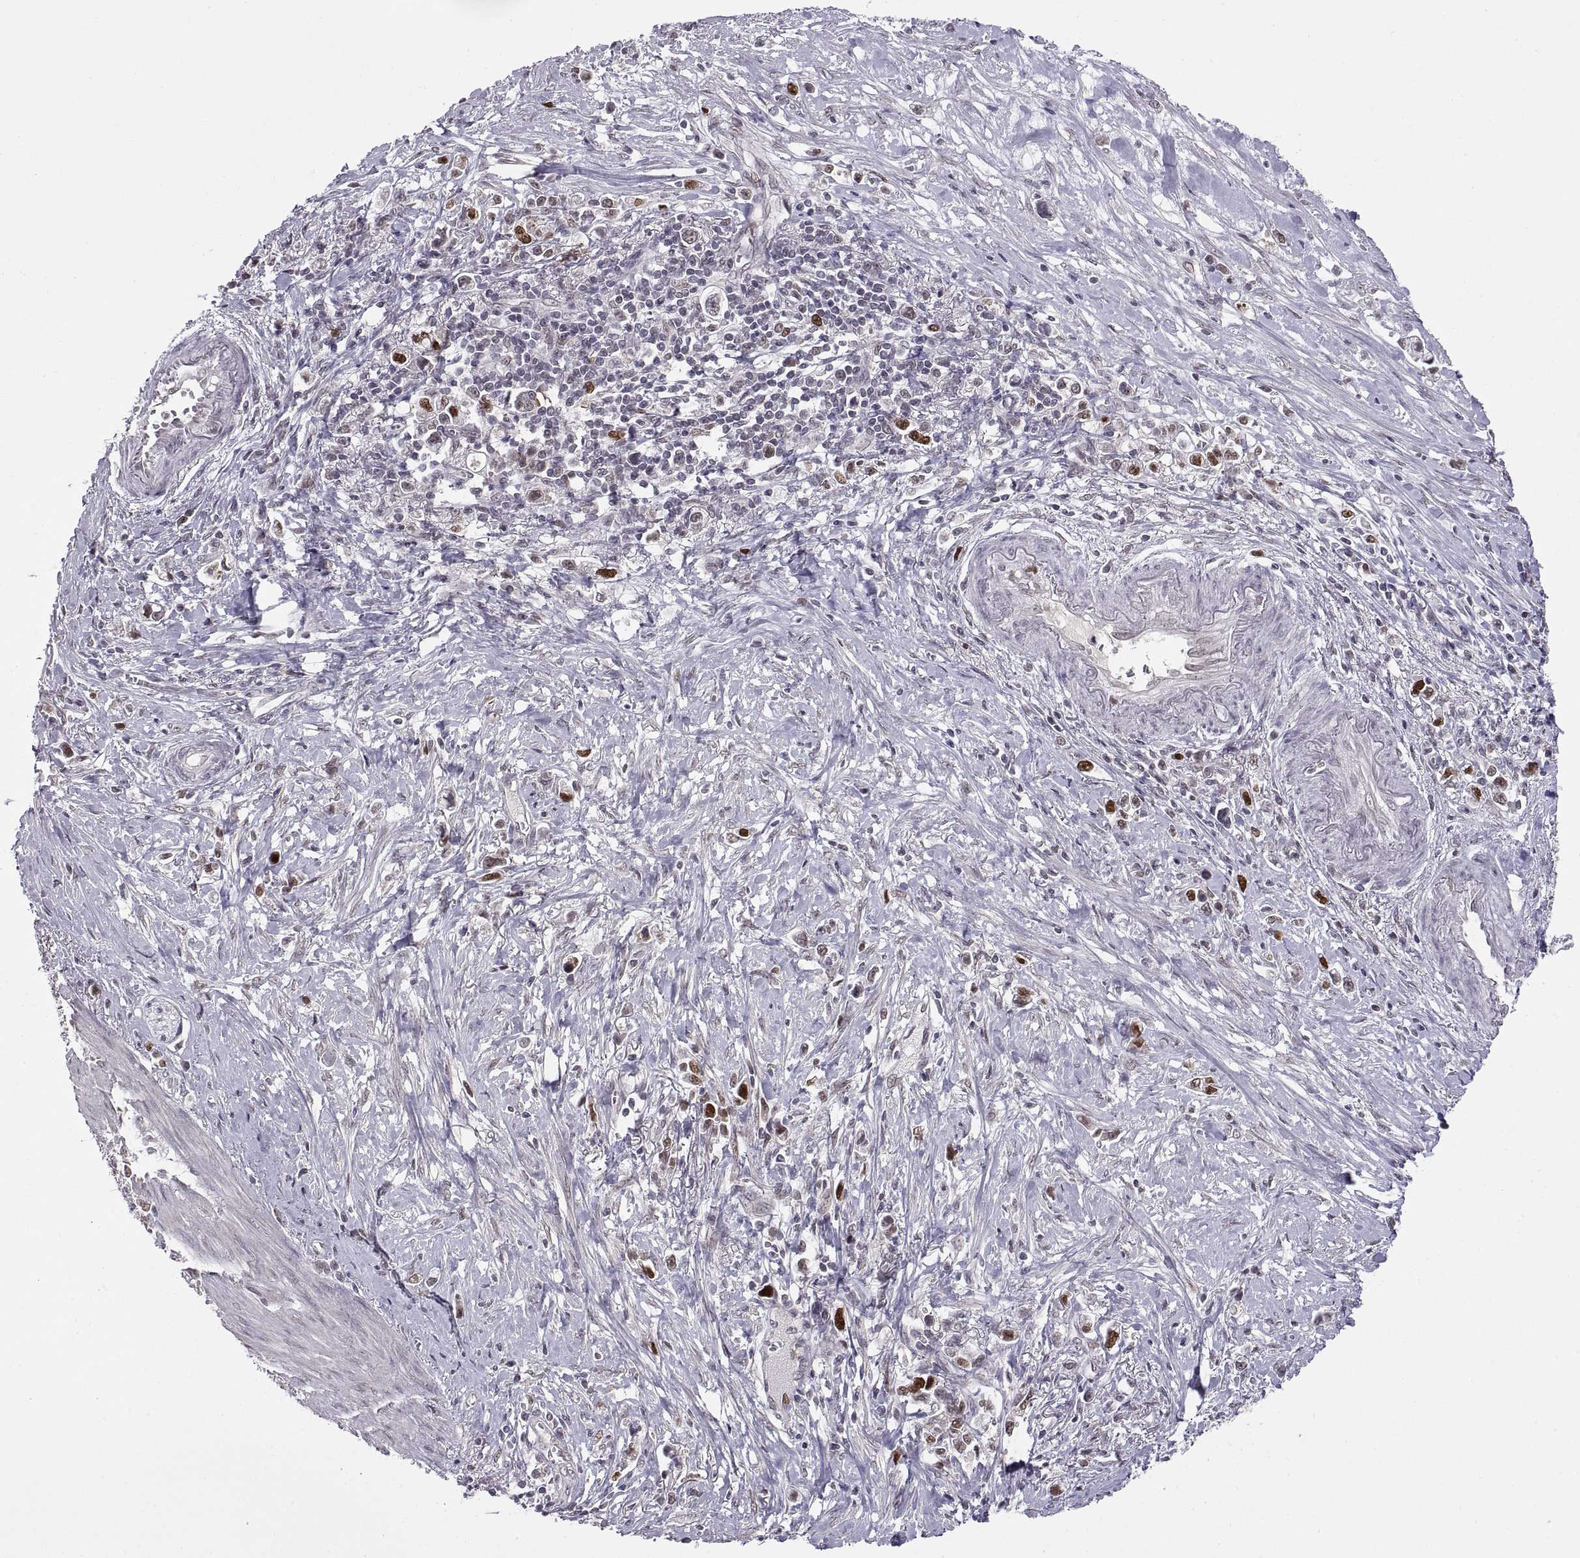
{"staining": {"intensity": "strong", "quantity": "<25%", "location": "nuclear"}, "tissue": "stomach cancer", "cell_type": "Tumor cells", "image_type": "cancer", "snomed": [{"axis": "morphology", "description": "Adenocarcinoma, NOS"}, {"axis": "topography", "description": "Stomach"}], "caption": "Adenocarcinoma (stomach) stained for a protein (brown) displays strong nuclear positive expression in about <25% of tumor cells.", "gene": "CHFR", "patient": {"sex": "male", "age": 63}}